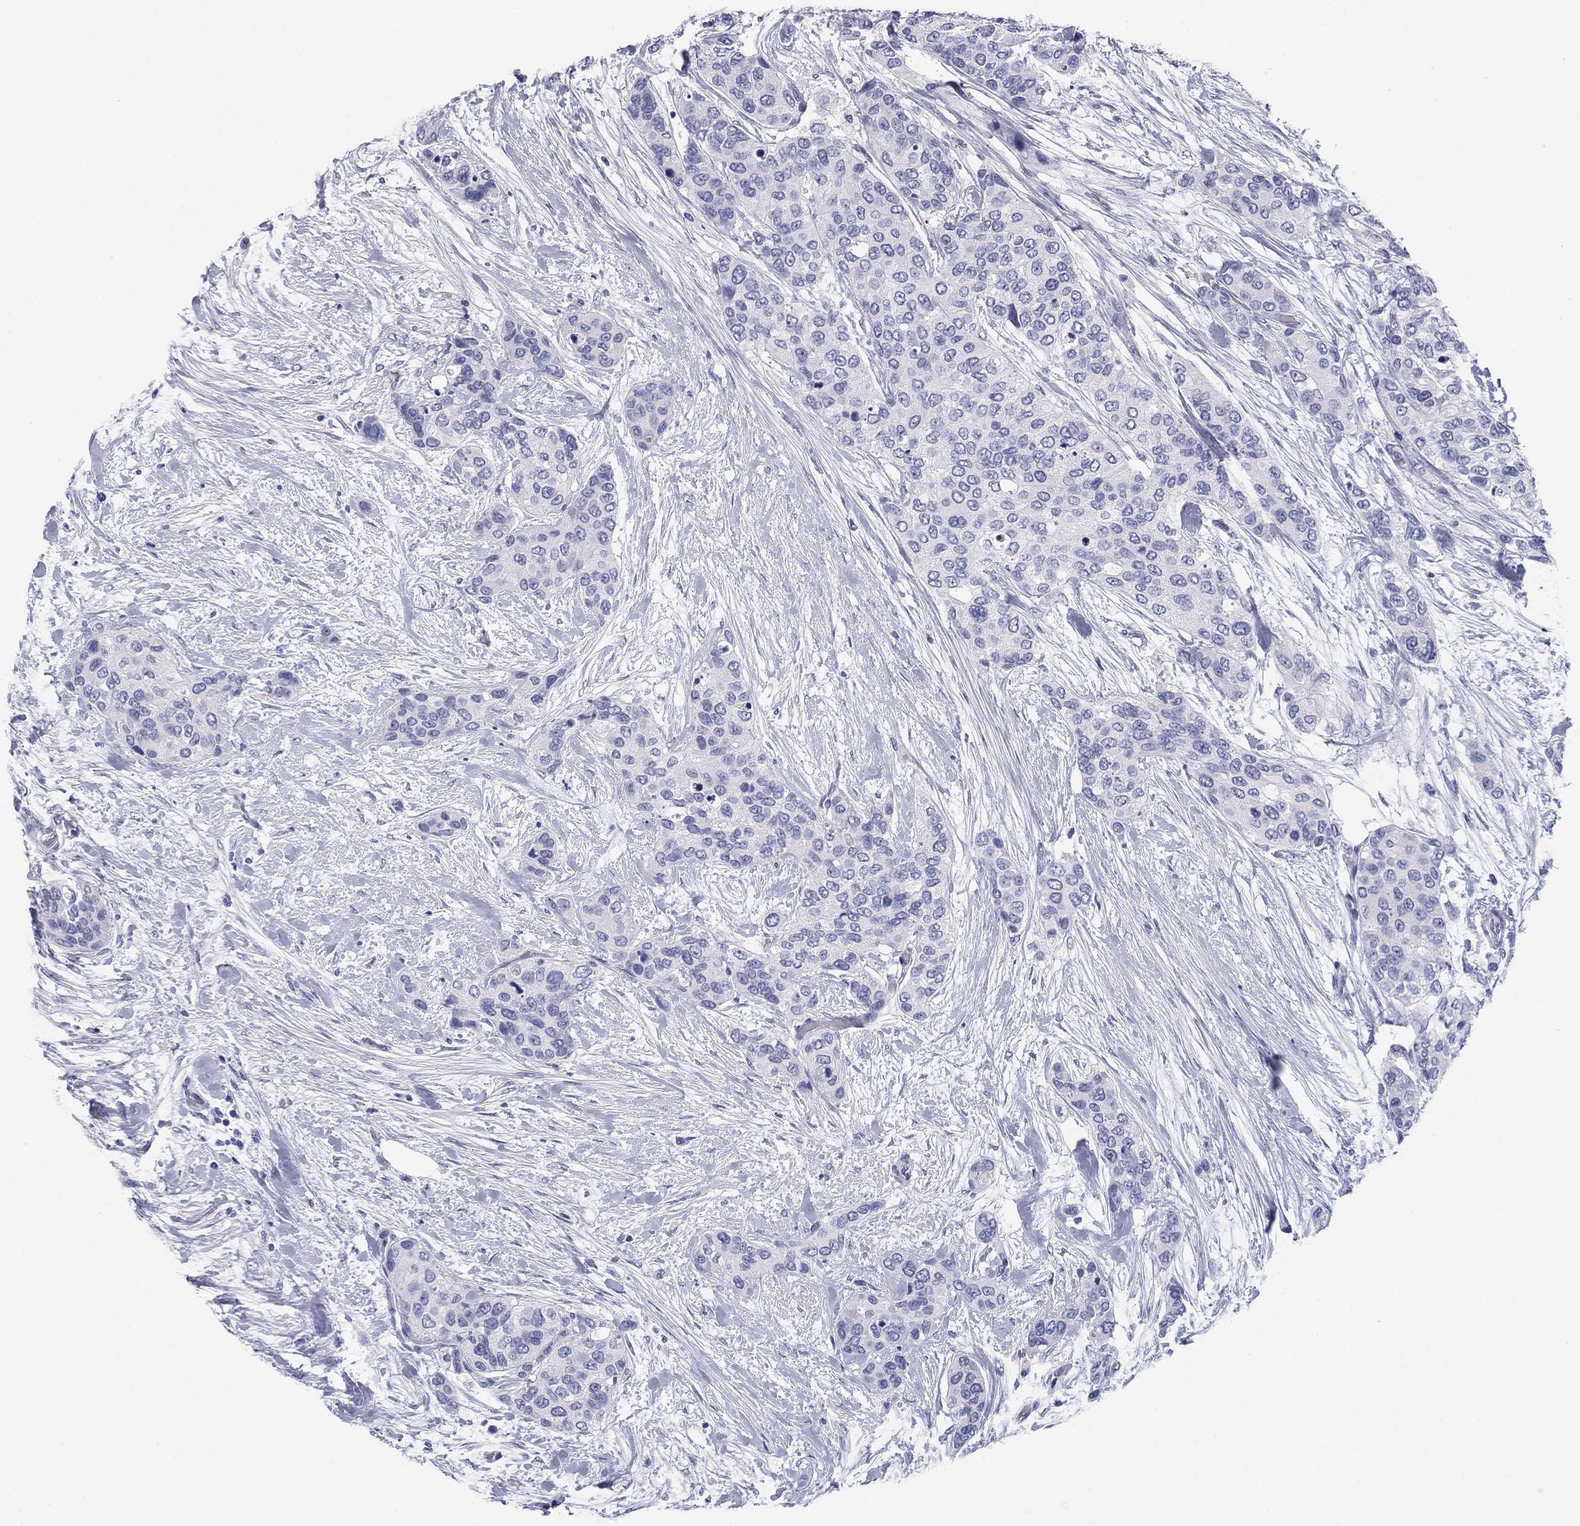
{"staining": {"intensity": "negative", "quantity": "none", "location": "none"}, "tissue": "urothelial cancer", "cell_type": "Tumor cells", "image_type": "cancer", "snomed": [{"axis": "morphology", "description": "Urothelial carcinoma, High grade"}, {"axis": "topography", "description": "Urinary bladder"}], "caption": "This is an IHC photomicrograph of urothelial cancer. There is no expression in tumor cells.", "gene": "KCNH1", "patient": {"sex": "male", "age": 77}}